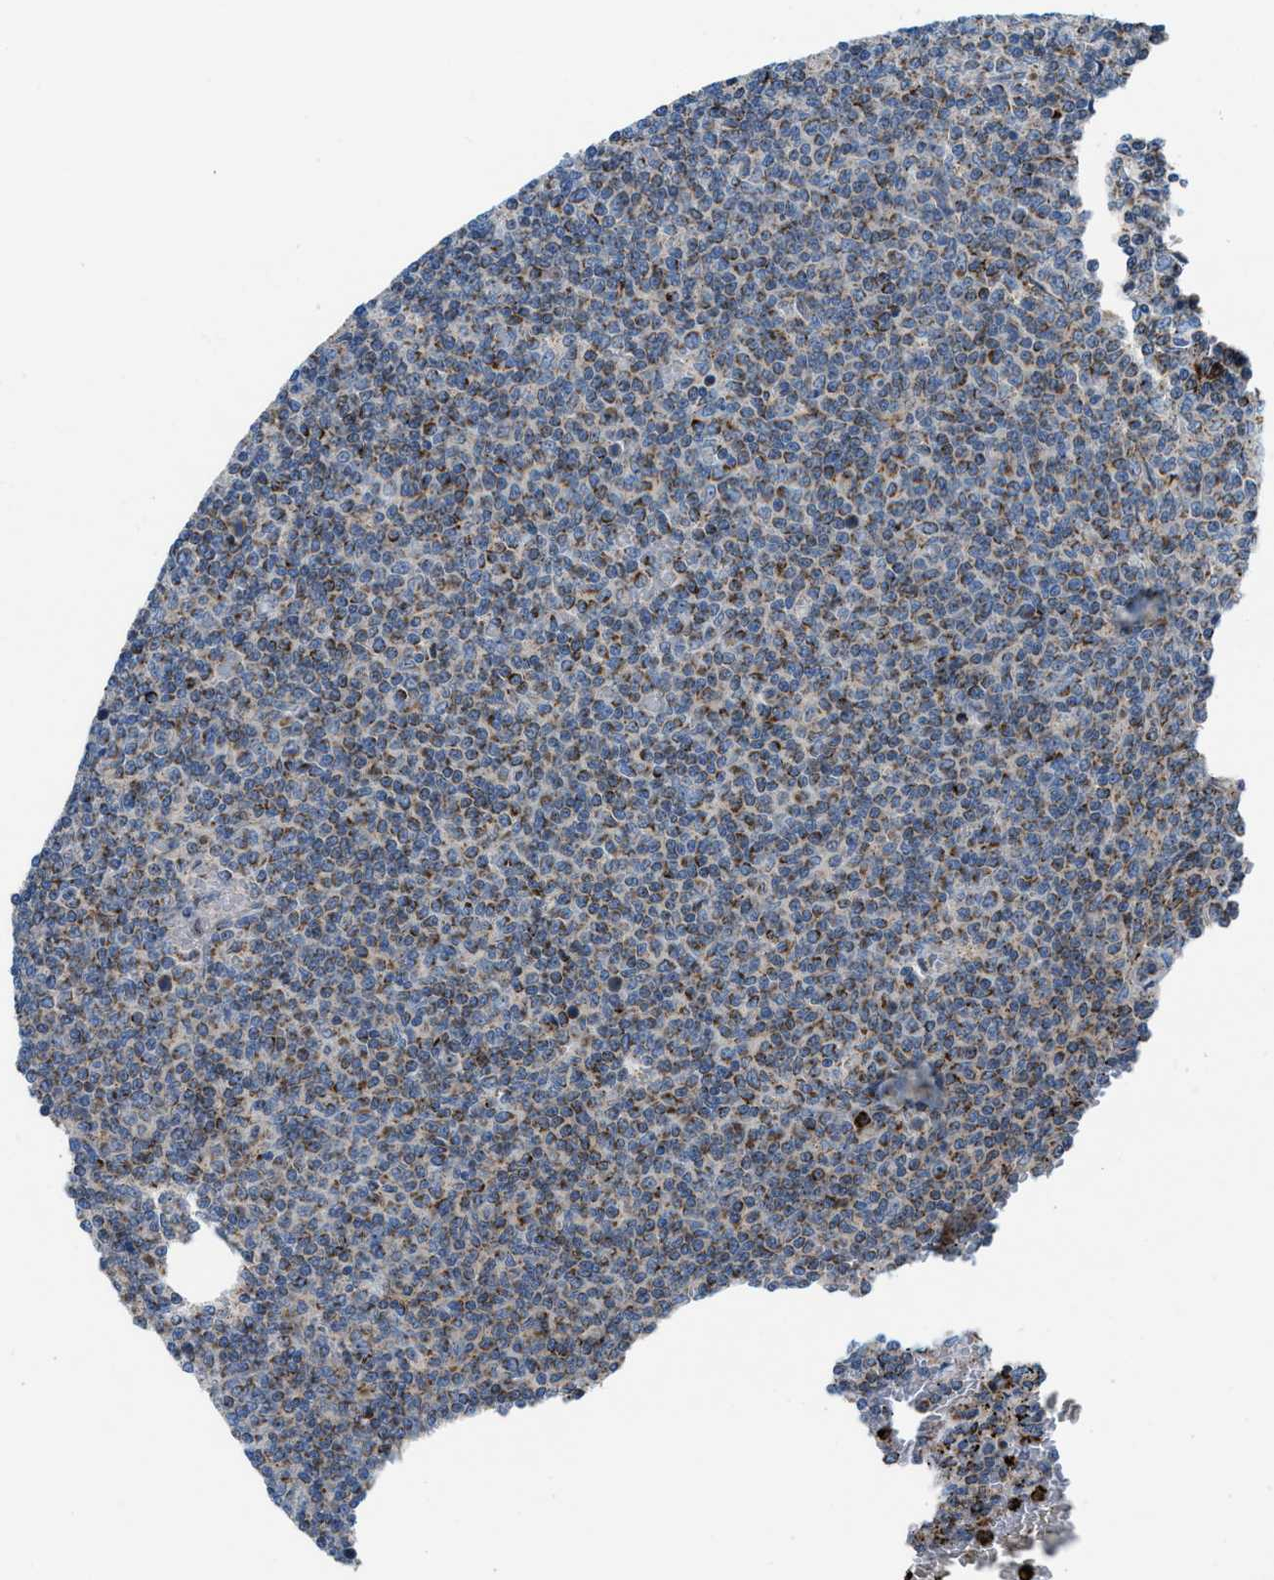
{"staining": {"intensity": "moderate", "quantity": ">75%", "location": "cytoplasmic/membranous"}, "tissue": "lymphoma", "cell_type": "Tumor cells", "image_type": "cancer", "snomed": [{"axis": "morphology", "description": "Malignant lymphoma, non-Hodgkin's type, Low grade"}, {"axis": "topography", "description": "Spleen"}], "caption": "A brown stain labels moderate cytoplasmic/membranous expression of a protein in lymphoma tumor cells. (Brightfield microscopy of DAB IHC at high magnification).", "gene": "TPH1", "patient": {"sex": "female", "age": 50}}